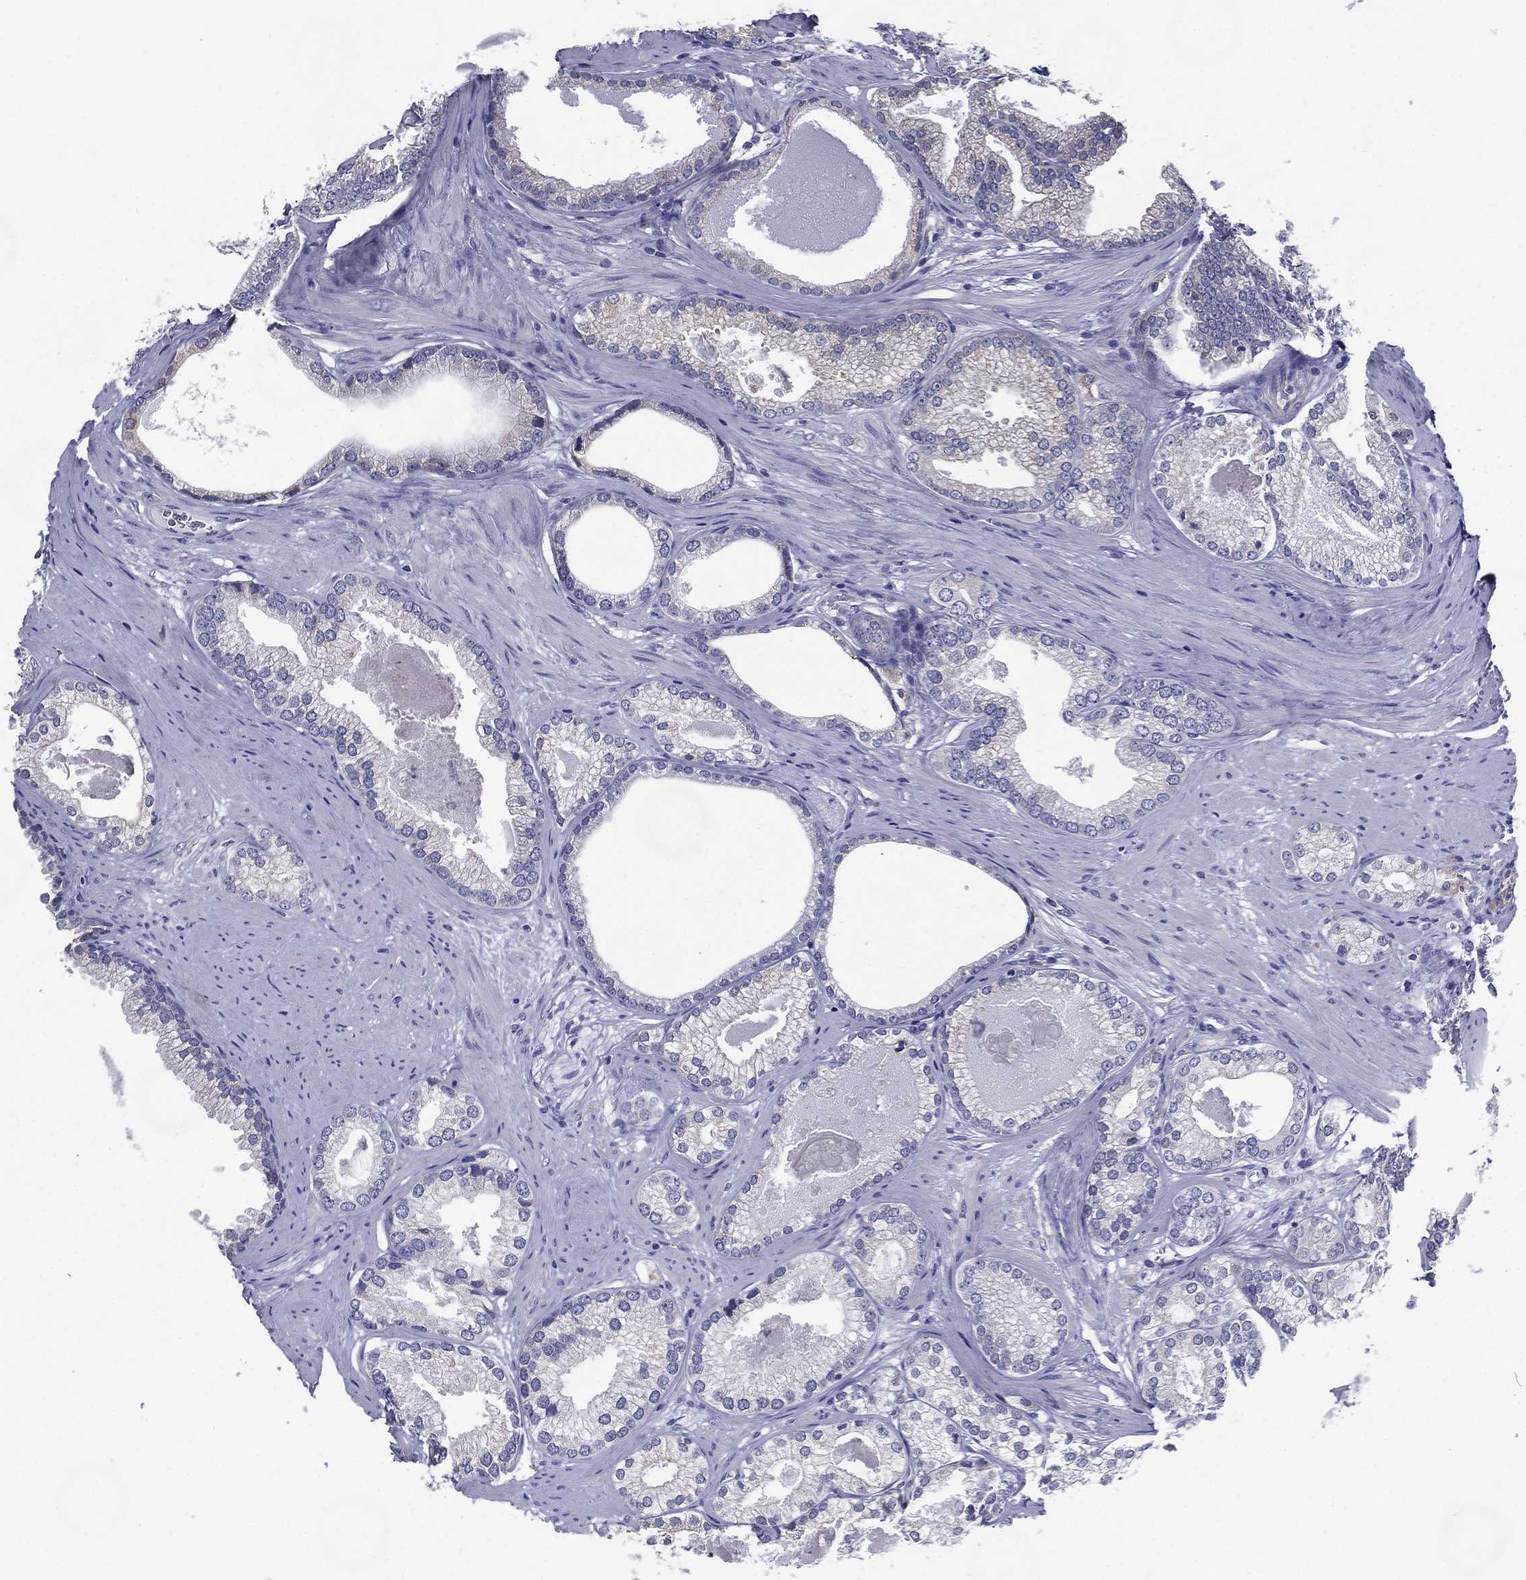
{"staining": {"intensity": "negative", "quantity": "none", "location": "none"}, "tissue": "prostate cancer", "cell_type": "Tumor cells", "image_type": "cancer", "snomed": [{"axis": "morphology", "description": "Adenocarcinoma, High grade"}, {"axis": "topography", "description": "Prostate and seminal vesicle, NOS"}], "caption": "Protein analysis of adenocarcinoma (high-grade) (prostate) displays no significant positivity in tumor cells. (DAB immunohistochemistry, high magnification).", "gene": "C19orf18", "patient": {"sex": "male", "age": 62}}